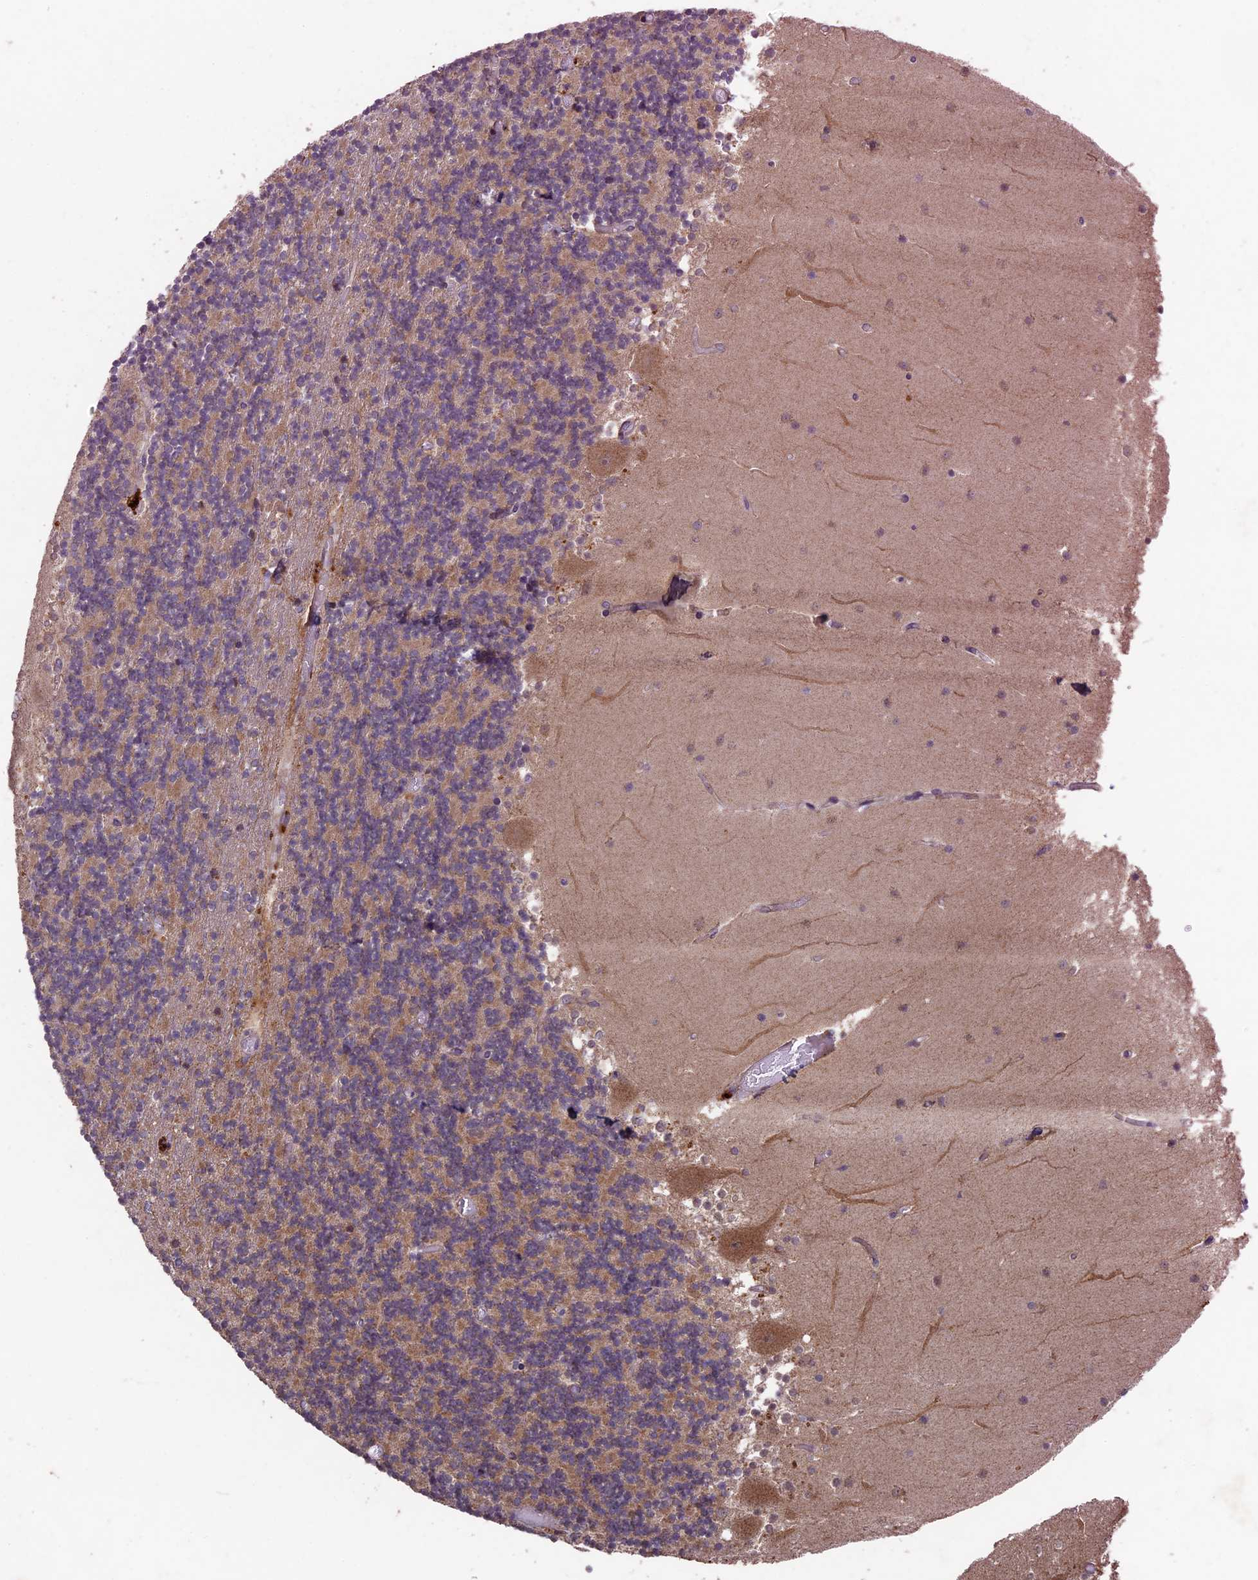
{"staining": {"intensity": "weak", "quantity": "25%-75%", "location": "cytoplasmic/membranous"}, "tissue": "cerebellum", "cell_type": "Cells in granular layer", "image_type": "normal", "snomed": [{"axis": "morphology", "description": "Normal tissue, NOS"}, {"axis": "topography", "description": "Cerebellum"}], "caption": "Brown immunohistochemical staining in unremarkable human cerebellum shows weak cytoplasmic/membranous positivity in about 25%-75% of cells in granular layer. (Stains: DAB in brown, nuclei in blue, Microscopy: brightfield microscopy at high magnification).", "gene": "RCCD1", "patient": {"sex": "female", "age": 28}}